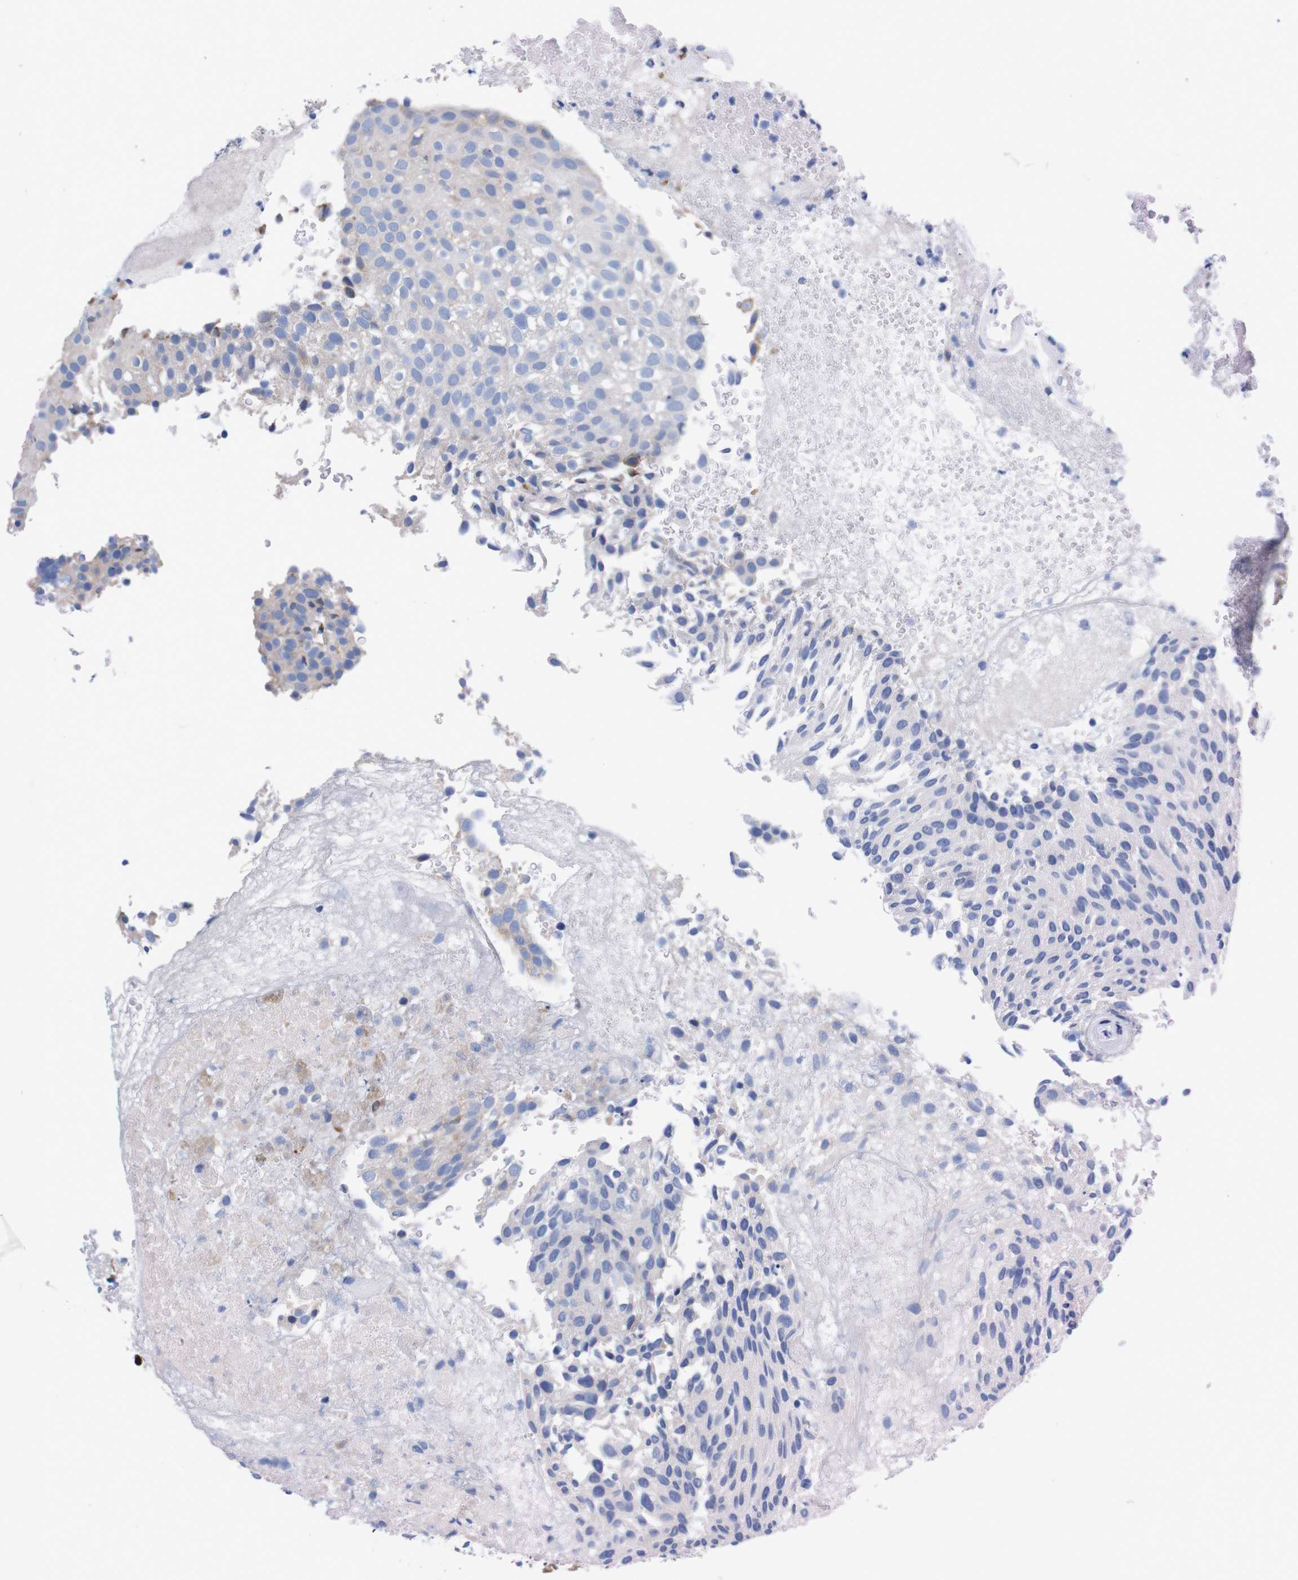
{"staining": {"intensity": "negative", "quantity": "none", "location": "none"}, "tissue": "urothelial cancer", "cell_type": "Tumor cells", "image_type": "cancer", "snomed": [{"axis": "morphology", "description": "Urothelial carcinoma, Low grade"}, {"axis": "topography", "description": "Urinary bladder"}], "caption": "An image of urothelial carcinoma (low-grade) stained for a protein exhibits no brown staining in tumor cells.", "gene": "NEBL", "patient": {"sex": "male", "age": 78}}